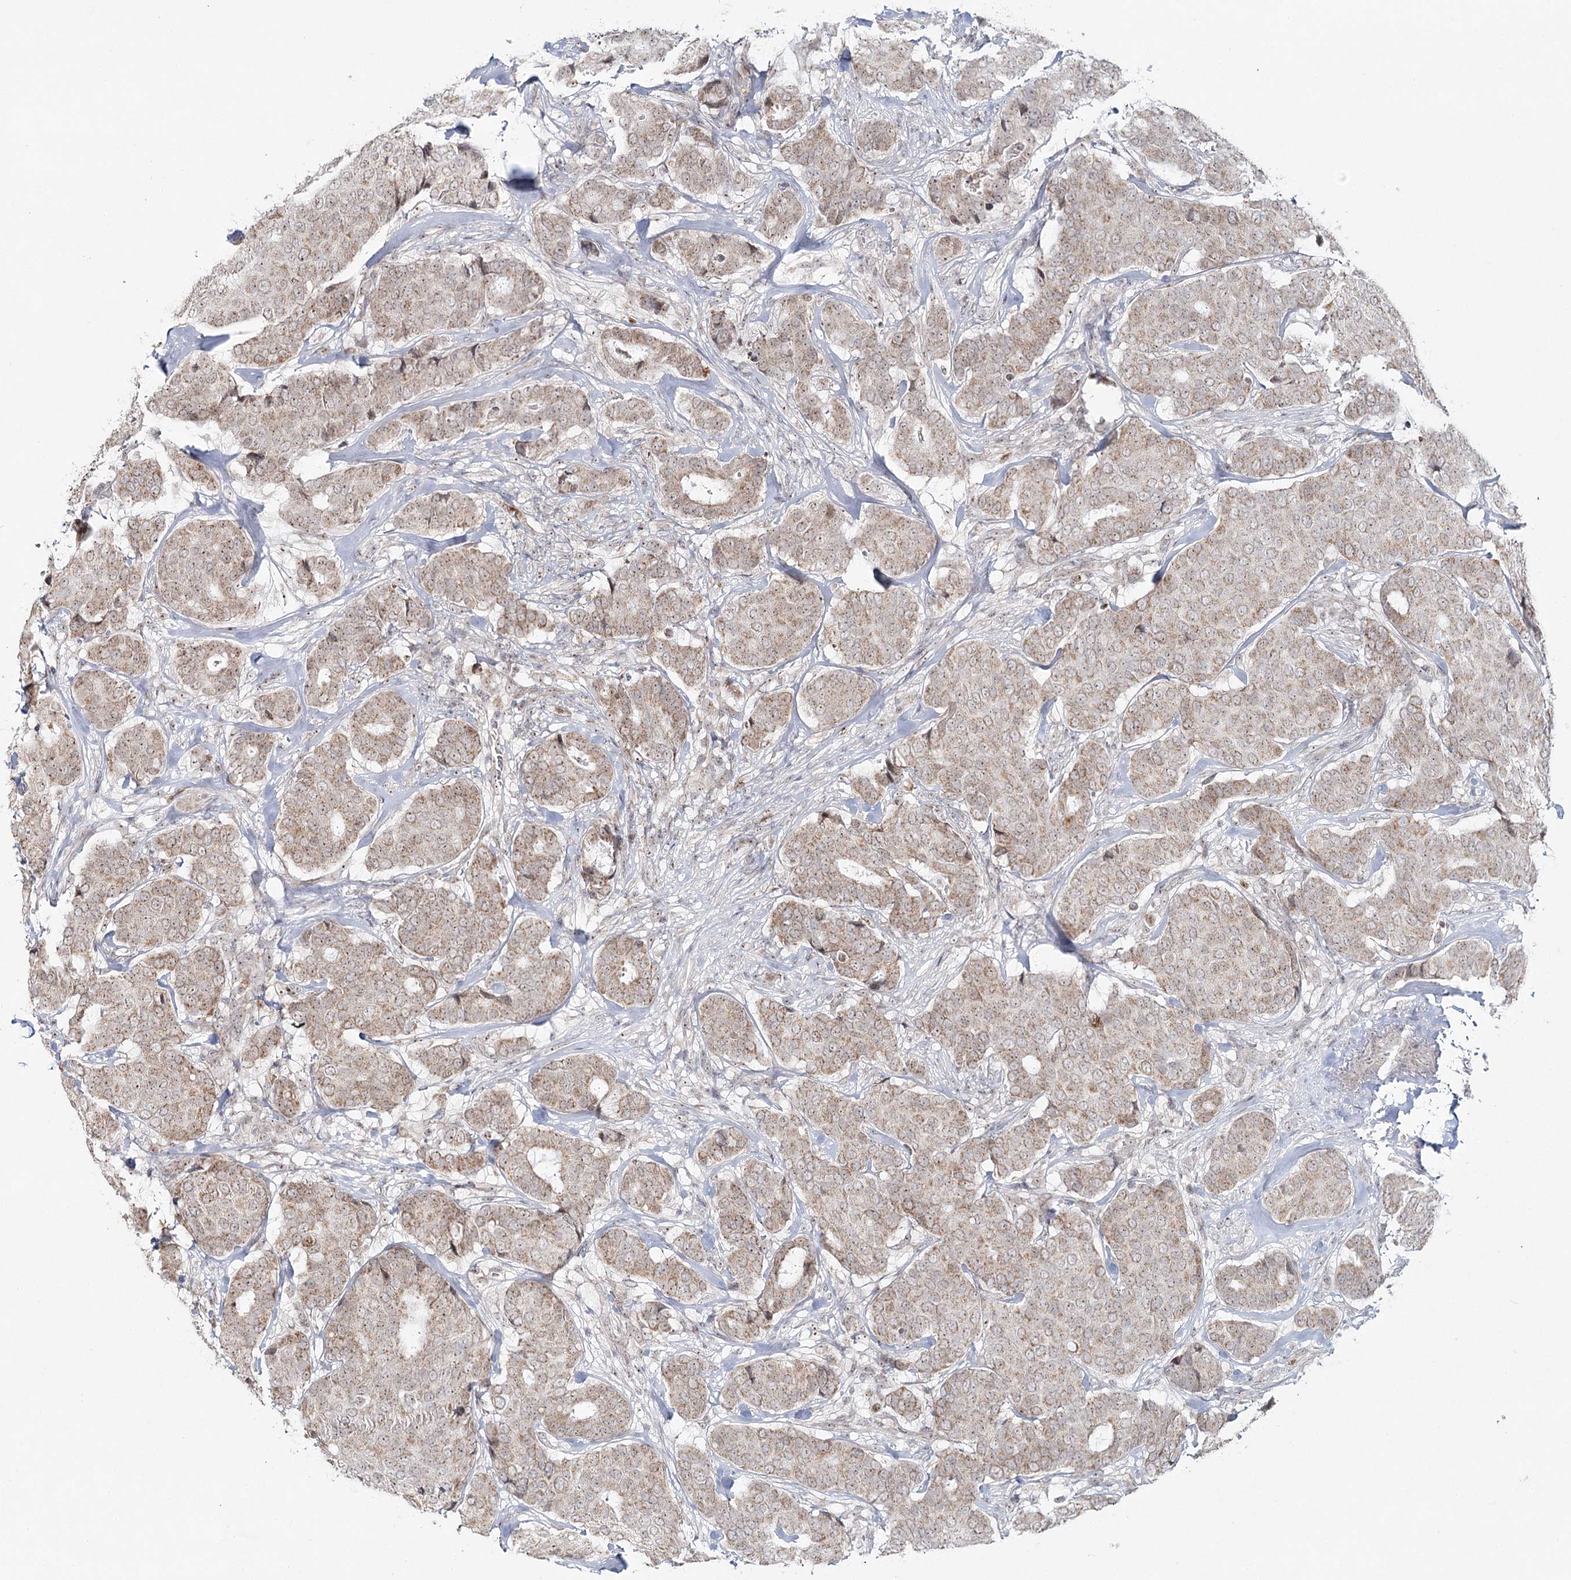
{"staining": {"intensity": "moderate", "quantity": ">75%", "location": "cytoplasmic/membranous"}, "tissue": "breast cancer", "cell_type": "Tumor cells", "image_type": "cancer", "snomed": [{"axis": "morphology", "description": "Duct carcinoma"}, {"axis": "topography", "description": "Breast"}], "caption": "Immunohistochemistry (IHC) of human invasive ductal carcinoma (breast) exhibits medium levels of moderate cytoplasmic/membranous positivity in approximately >75% of tumor cells.", "gene": "ATAD1", "patient": {"sex": "female", "age": 75}}